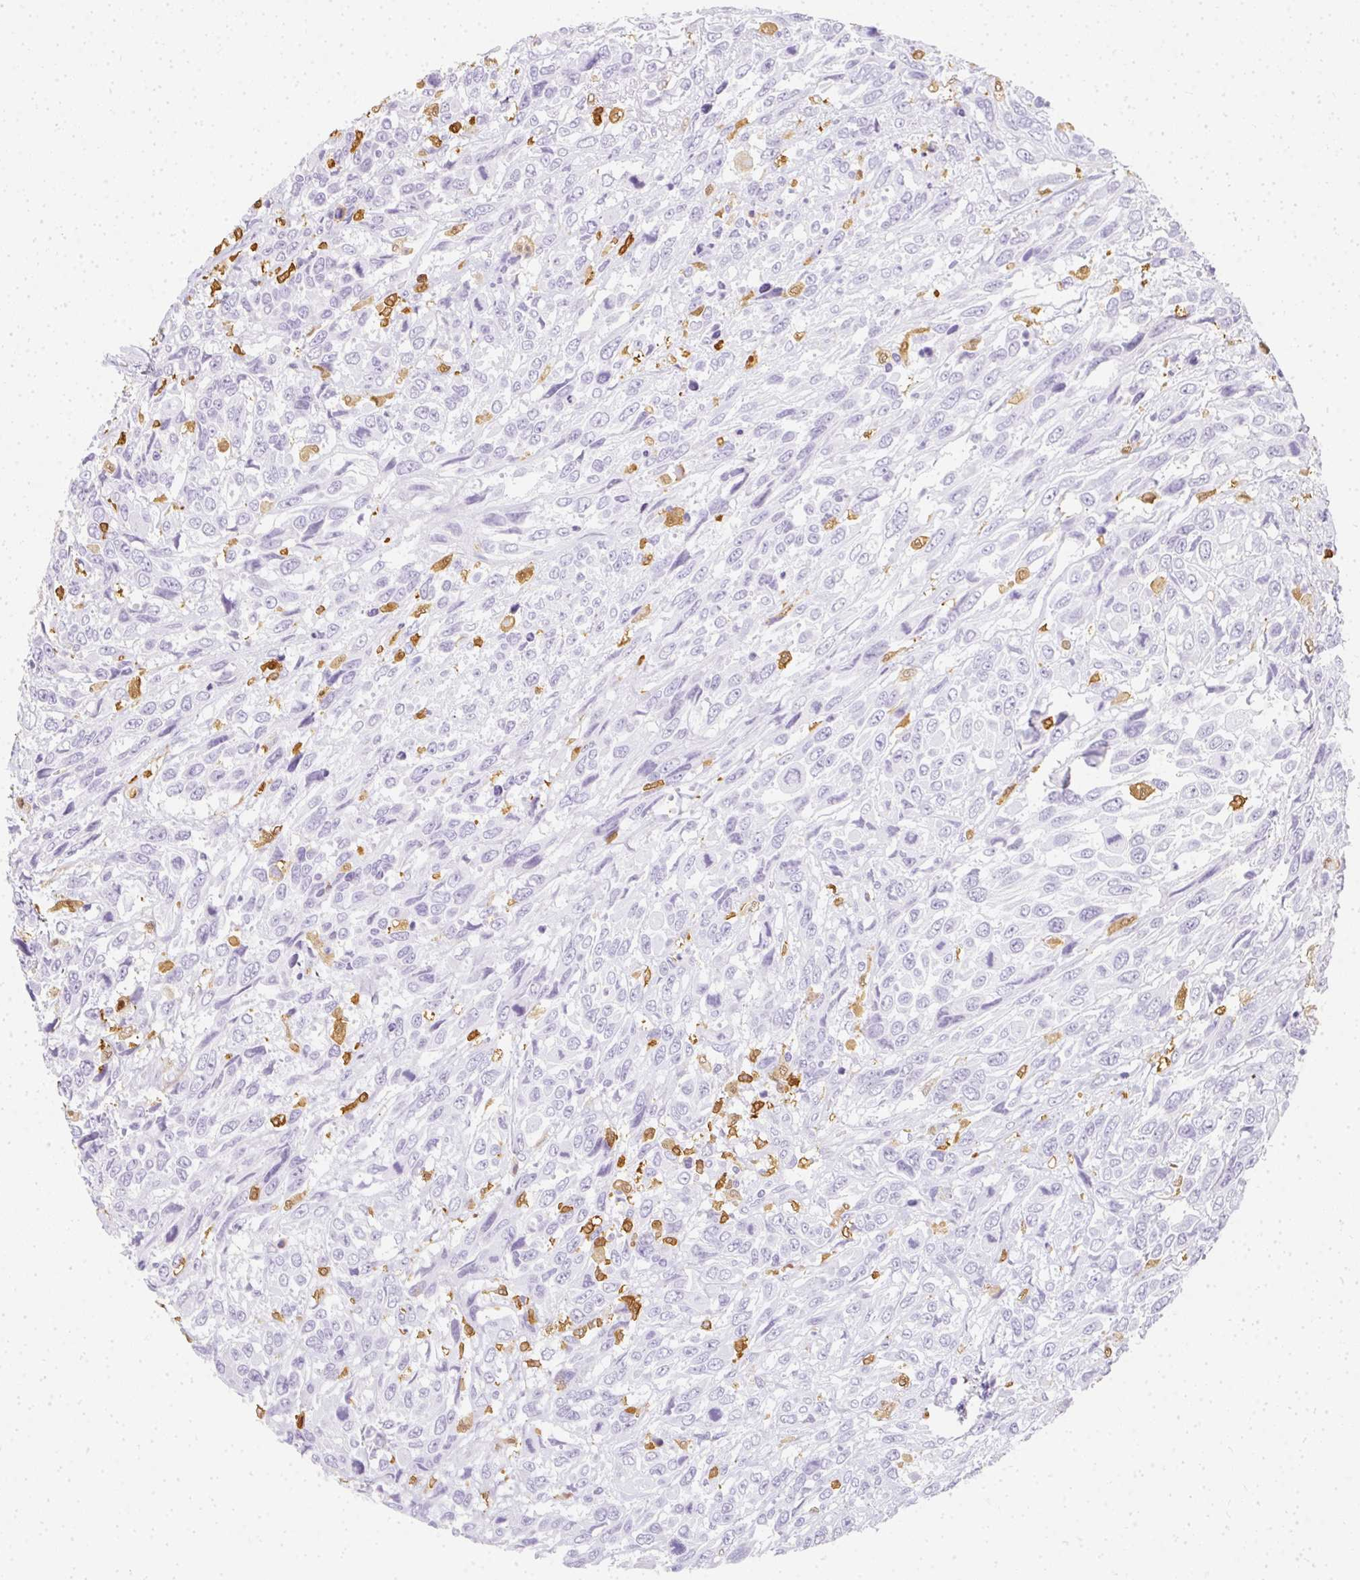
{"staining": {"intensity": "negative", "quantity": "none", "location": "none"}, "tissue": "urothelial cancer", "cell_type": "Tumor cells", "image_type": "cancer", "snomed": [{"axis": "morphology", "description": "Urothelial carcinoma, High grade"}, {"axis": "topography", "description": "Urinary bladder"}], "caption": "A photomicrograph of urothelial carcinoma (high-grade) stained for a protein reveals no brown staining in tumor cells.", "gene": "HK3", "patient": {"sex": "female", "age": 70}}